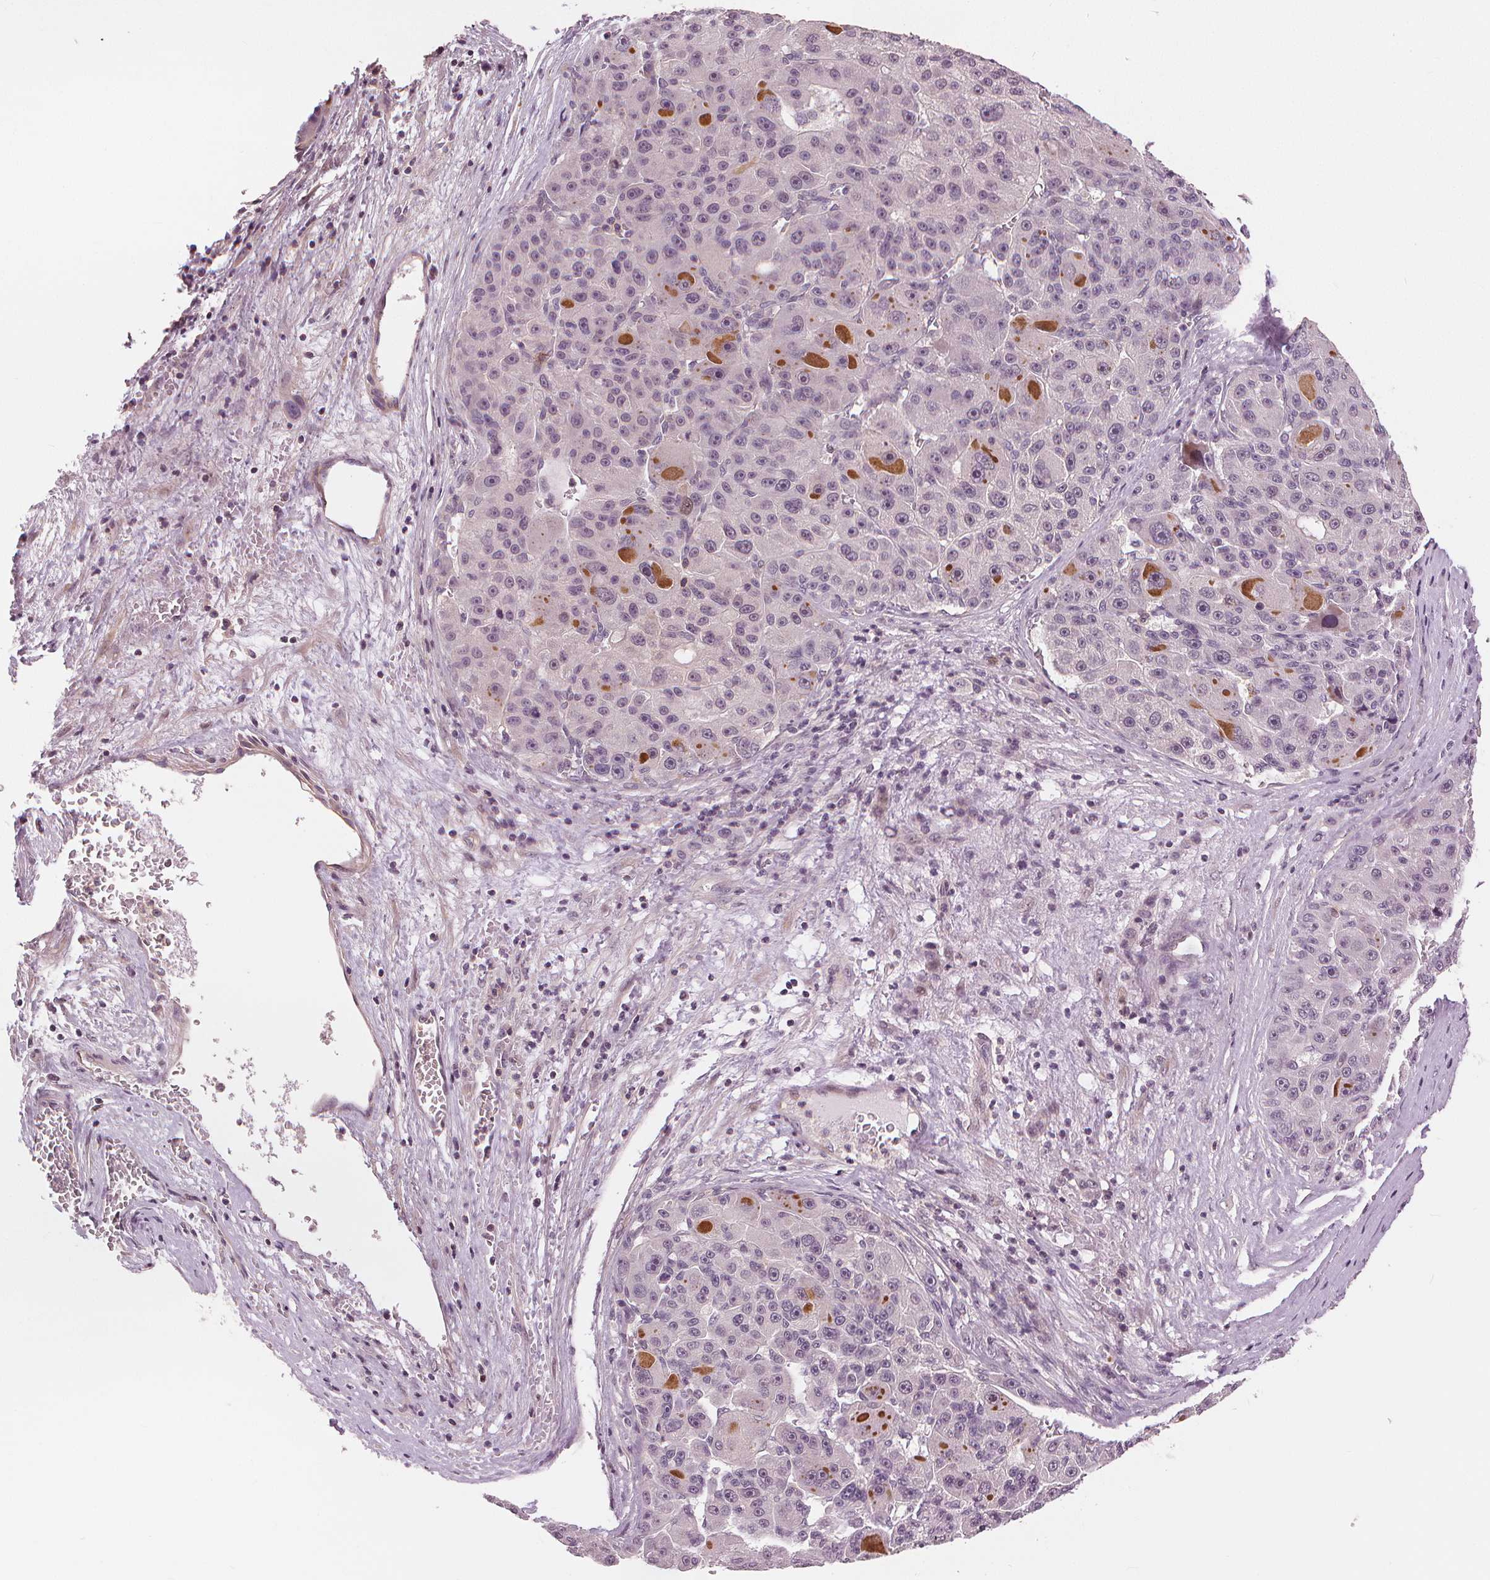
{"staining": {"intensity": "negative", "quantity": "none", "location": "none"}, "tissue": "liver cancer", "cell_type": "Tumor cells", "image_type": "cancer", "snomed": [{"axis": "morphology", "description": "Carcinoma, Hepatocellular, NOS"}, {"axis": "topography", "description": "Liver"}], "caption": "DAB immunohistochemical staining of human liver hepatocellular carcinoma demonstrates no significant positivity in tumor cells.", "gene": "SLC34A1", "patient": {"sex": "male", "age": 76}}